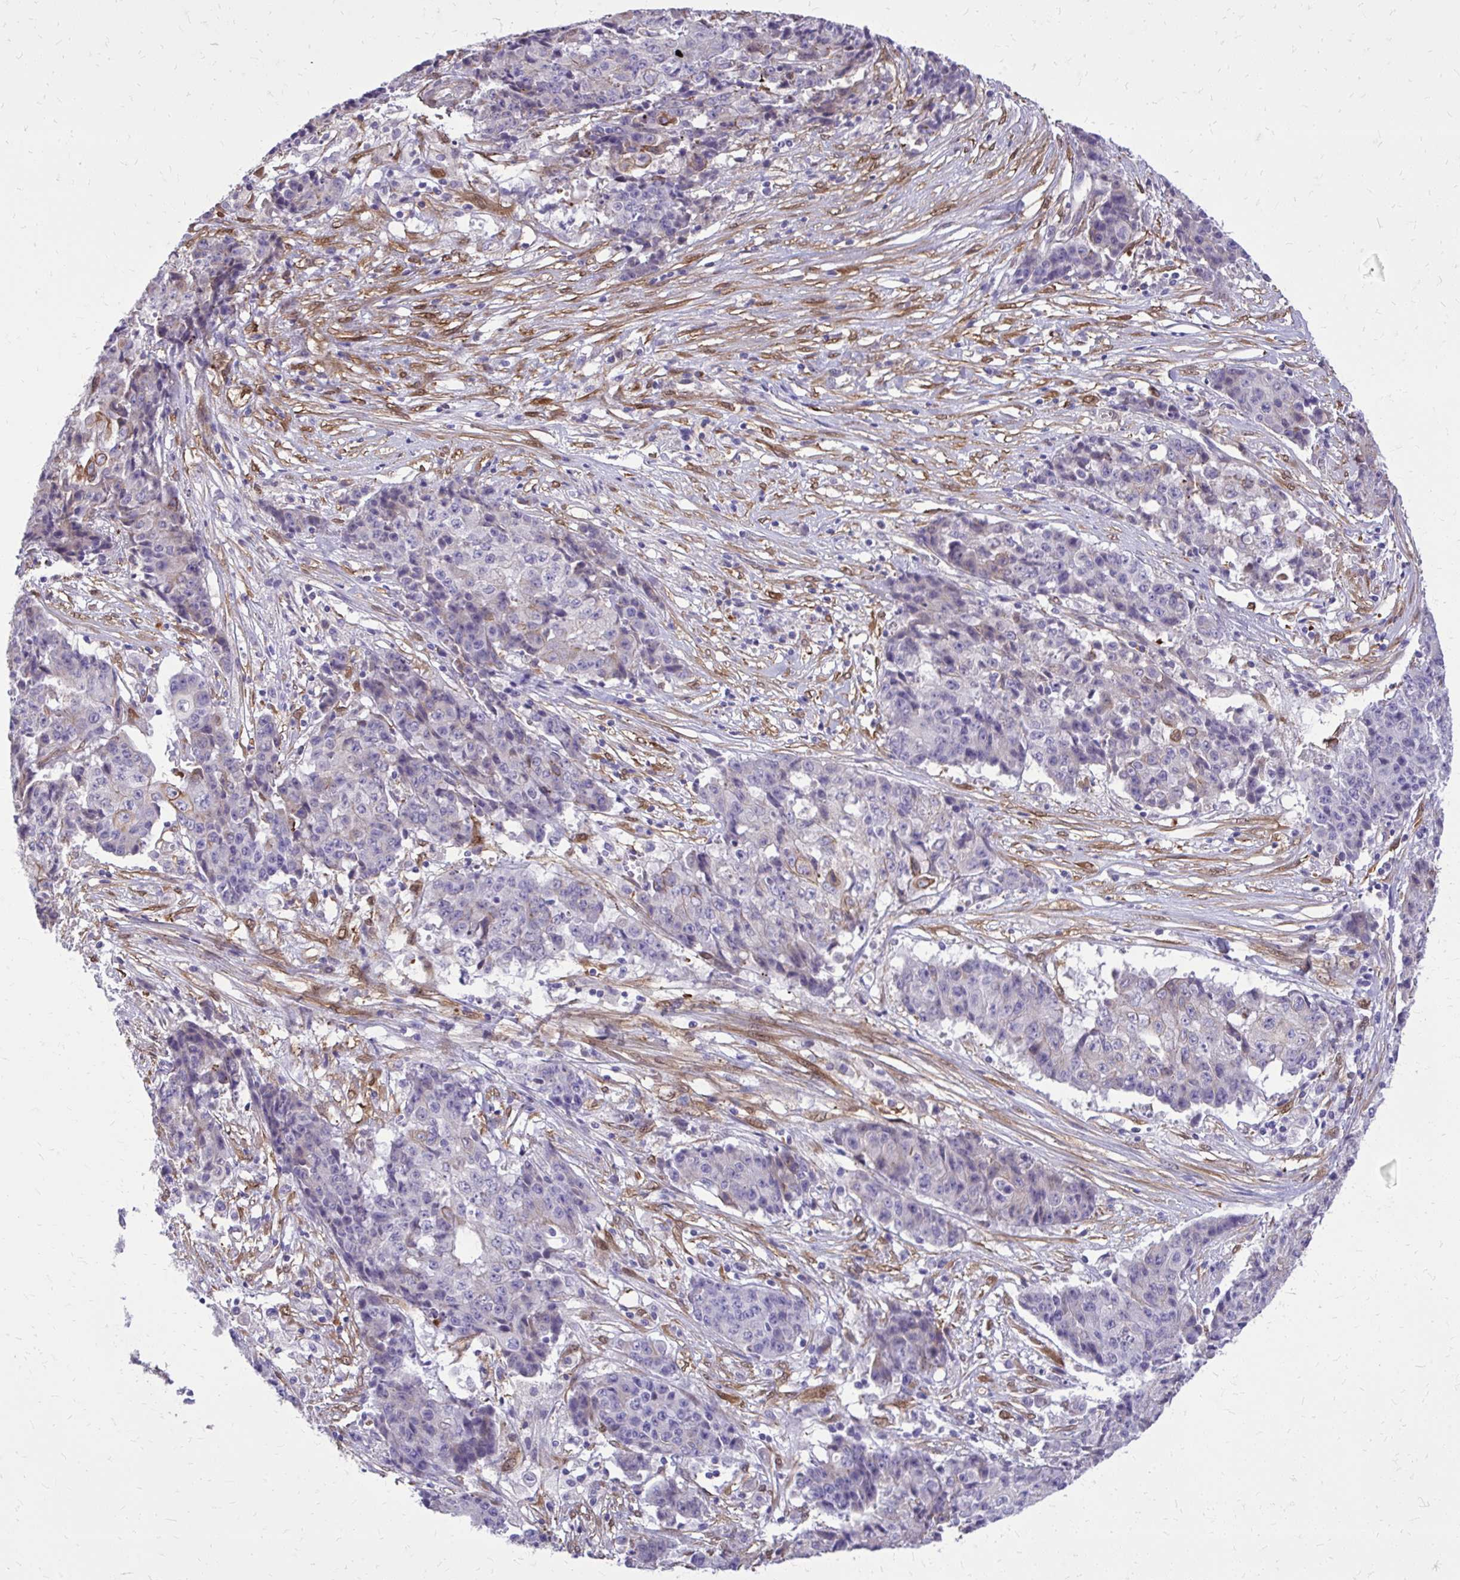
{"staining": {"intensity": "weak", "quantity": "<25%", "location": "cytoplasmic/membranous"}, "tissue": "ovarian cancer", "cell_type": "Tumor cells", "image_type": "cancer", "snomed": [{"axis": "morphology", "description": "Carcinoma, endometroid"}, {"axis": "topography", "description": "Ovary"}], "caption": "Immunohistochemistry (IHC) photomicrograph of ovarian cancer stained for a protein (brown), which exhibits no expression in tumor cells.", "gene": "NNMT", "patient": {"sex": "female", "age": 42}}